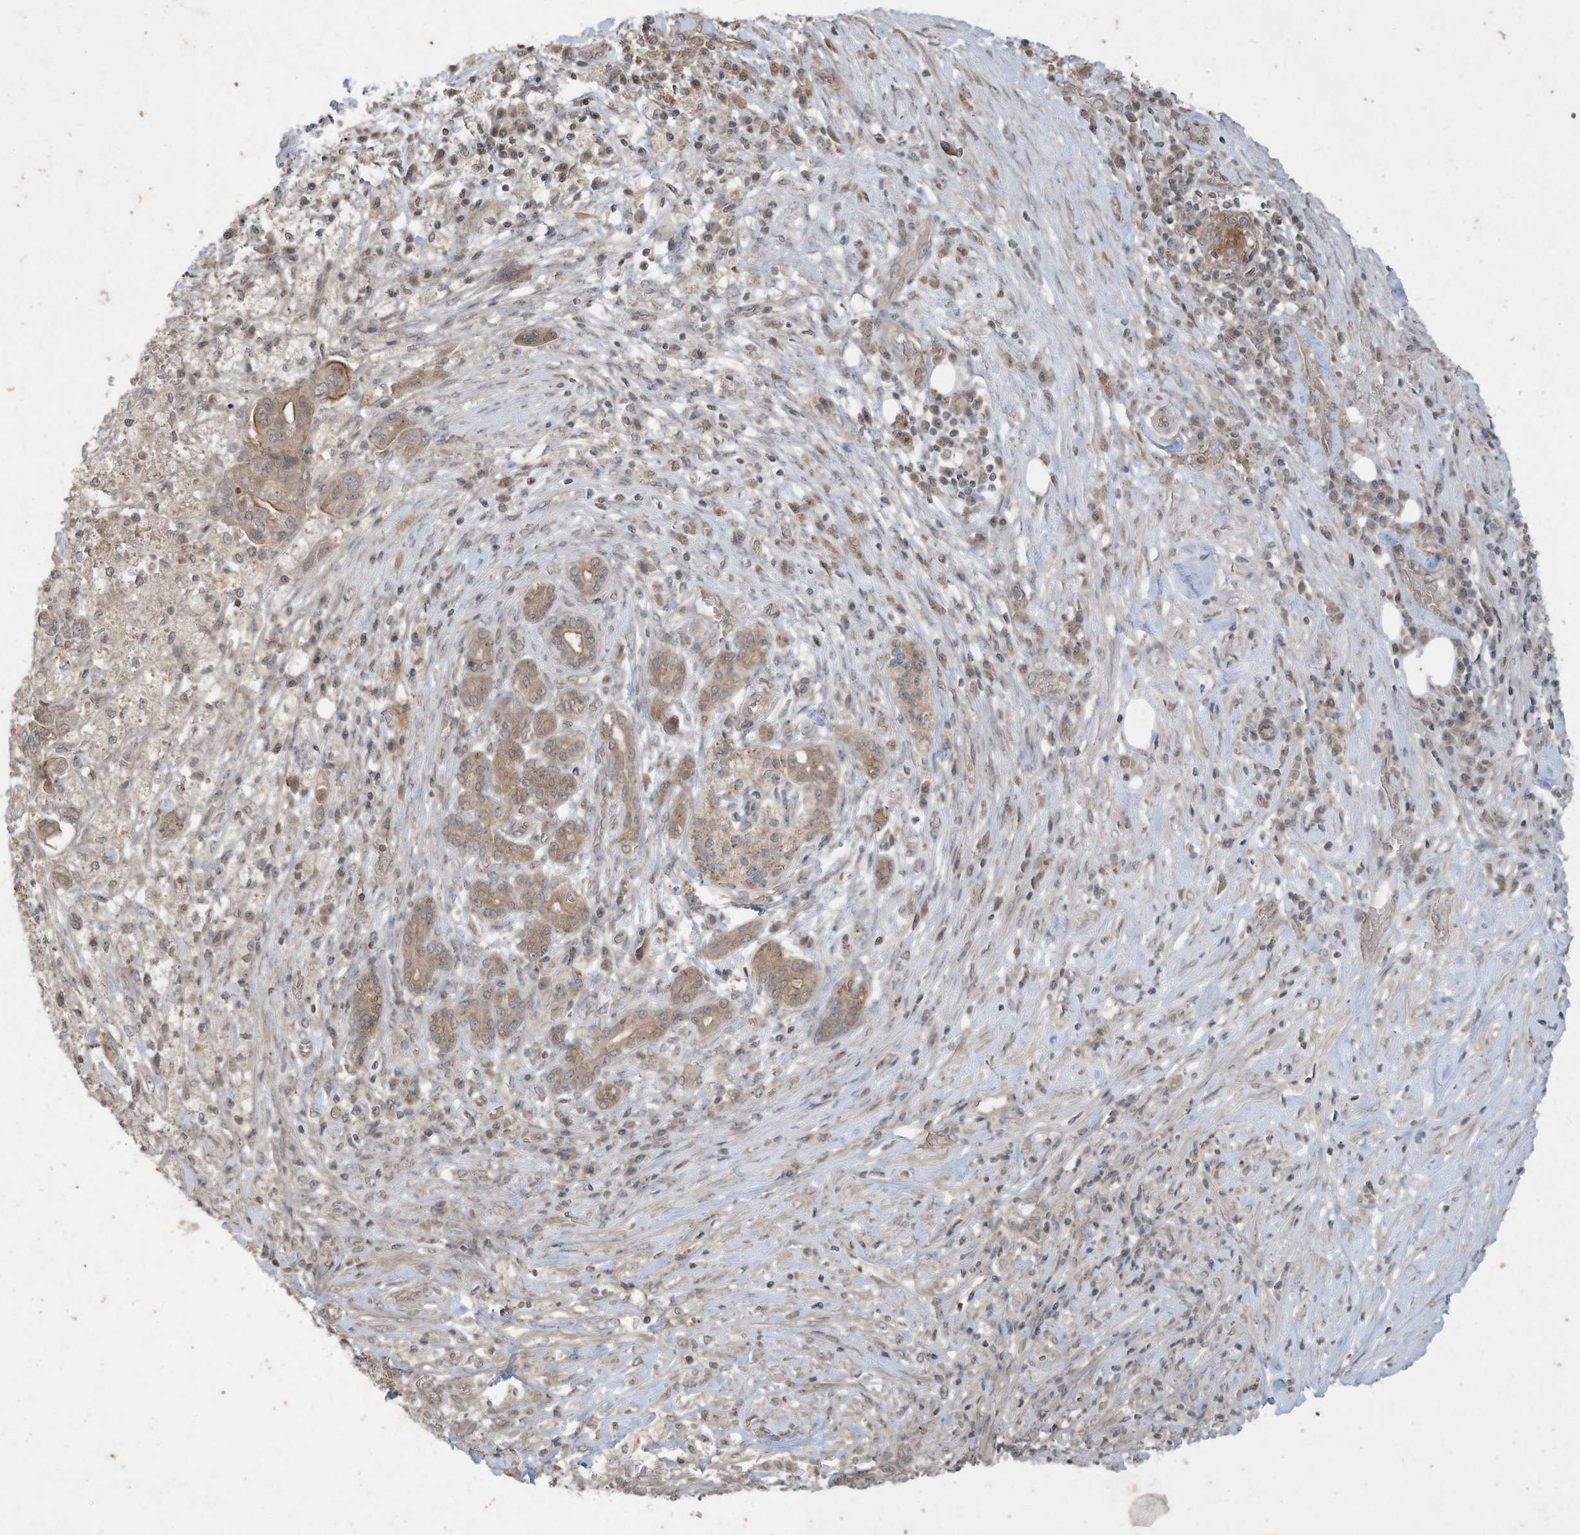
{"staining": {"intensity": "moderate", "quantity": ">75%", "location": "cytoplasmic/membranous"}, "tissue": "pancreatic cancer", "cell_type": "Tumor cells", "image_type": "cancer", "snomed": [{"axis": "morphology", "description": "Adenocarcinoma, NOS"}, {"axis": "topography", "description": "Pancreas"}], "caption": "Human pancreatic cancer (adenocarcinoma) stained with a protein marker exhibits moderate staining in tumor cells.", "gene": "MATN2", "patient": {"sex": "female", "age": 73}}